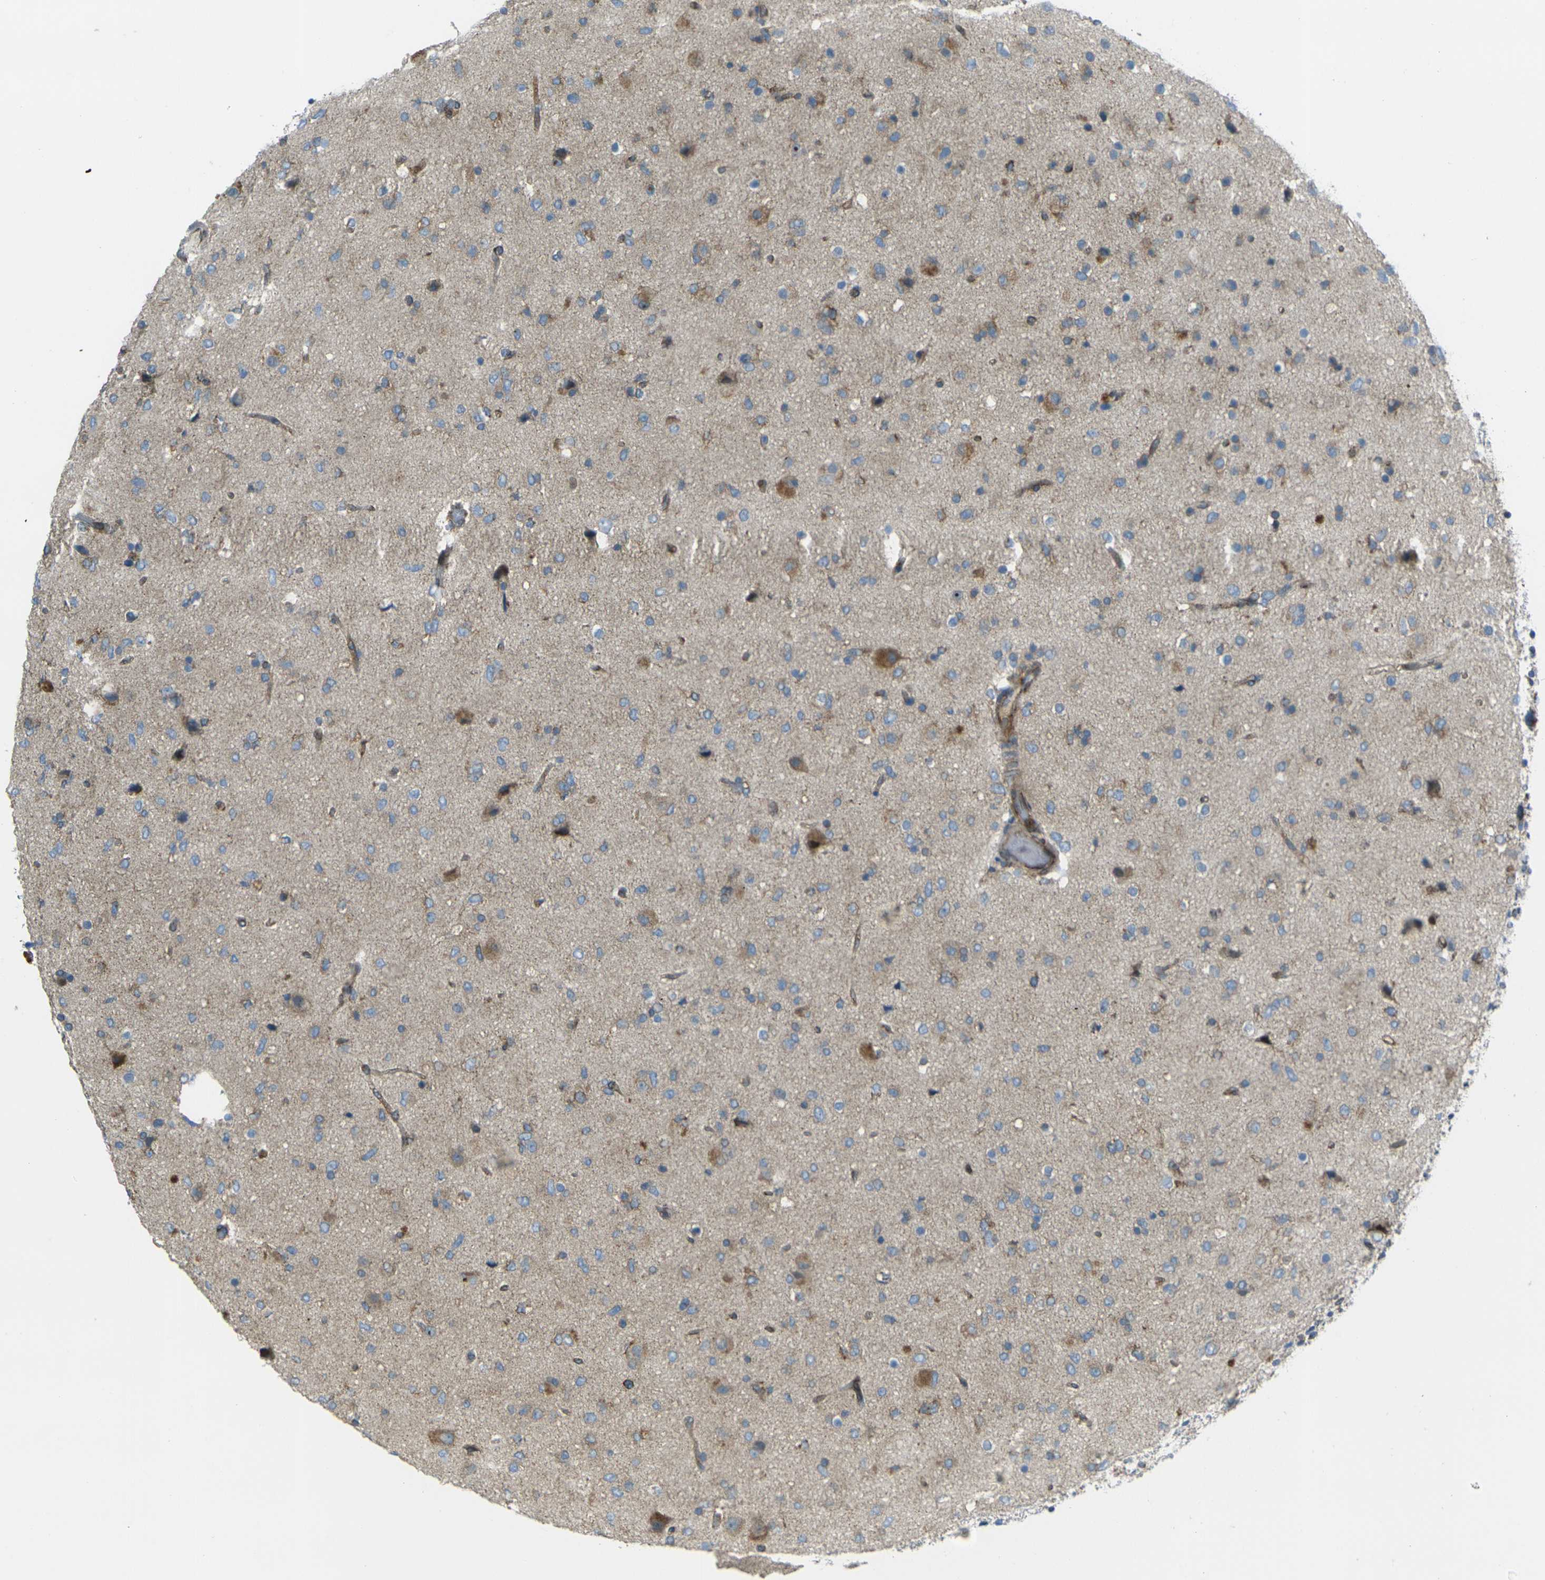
{"staining": {"intensity": "moderate", "quantity": "25%-75%", "location": "cytoplasmic/membranous"}, "tissue": "glioma", "cell_type": "Tumor cells", "image_type": "cancer", "snomed": [{"axis": "morphology", "description": "Glioma, malignant, Low grade"}, {"axis": "topography", "description": "Brain"}], "caption": "IHC (DAB (3,3'-diaminobenzidine)) staining of glioma displays moderate cytoplasmic/membranous protein expression in approximately 25%-75% of tumor cells. The staining was performed using DAB to visualize the protein expression in brown, while the nuclei were stained in blue with hematoxylin (Magnification: 20x).", "gene": "CELSR2", "patient": {"sex": "male", "age": 77}}